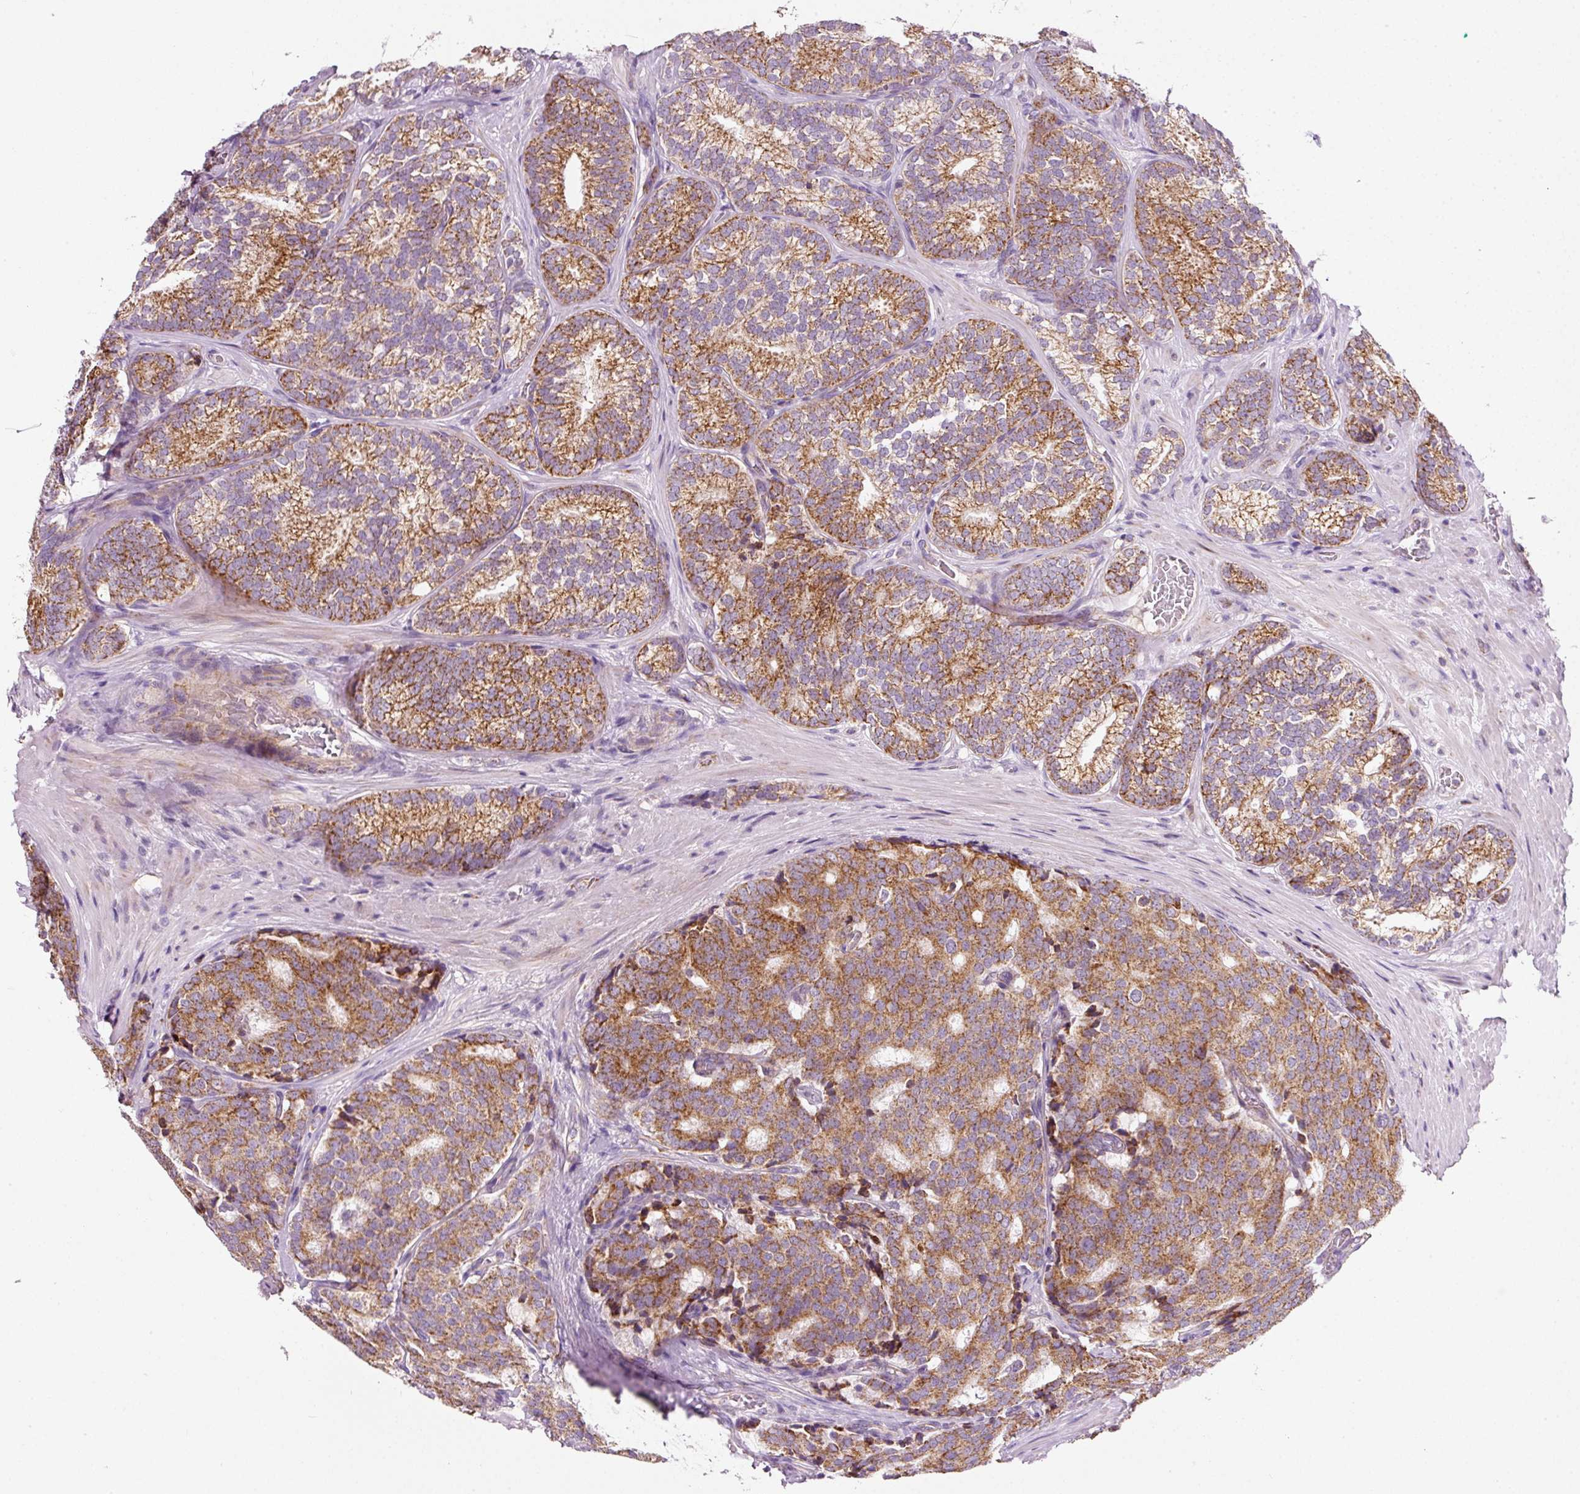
{"staining": {"intensity": "strong", "quantity": ">75%", "location": "cytoplasmic/membranous"}, "tissue": "prostate cancer", "cell_type": "Tumor cells", "image_type": "cancer", "snomed": [{"axis": "morphology", "description": "Adenocarcinoma, High grade"}, {"axis": "topography", "description": "Prostate"}], "caption": "Prostate cancer (adenocarcinoma (high-grade)) stained with a protein marker exhibits strong staining in tumor cells.", "gene": "NDUFA1", "patient": {"sex": "male", "age": 63}}